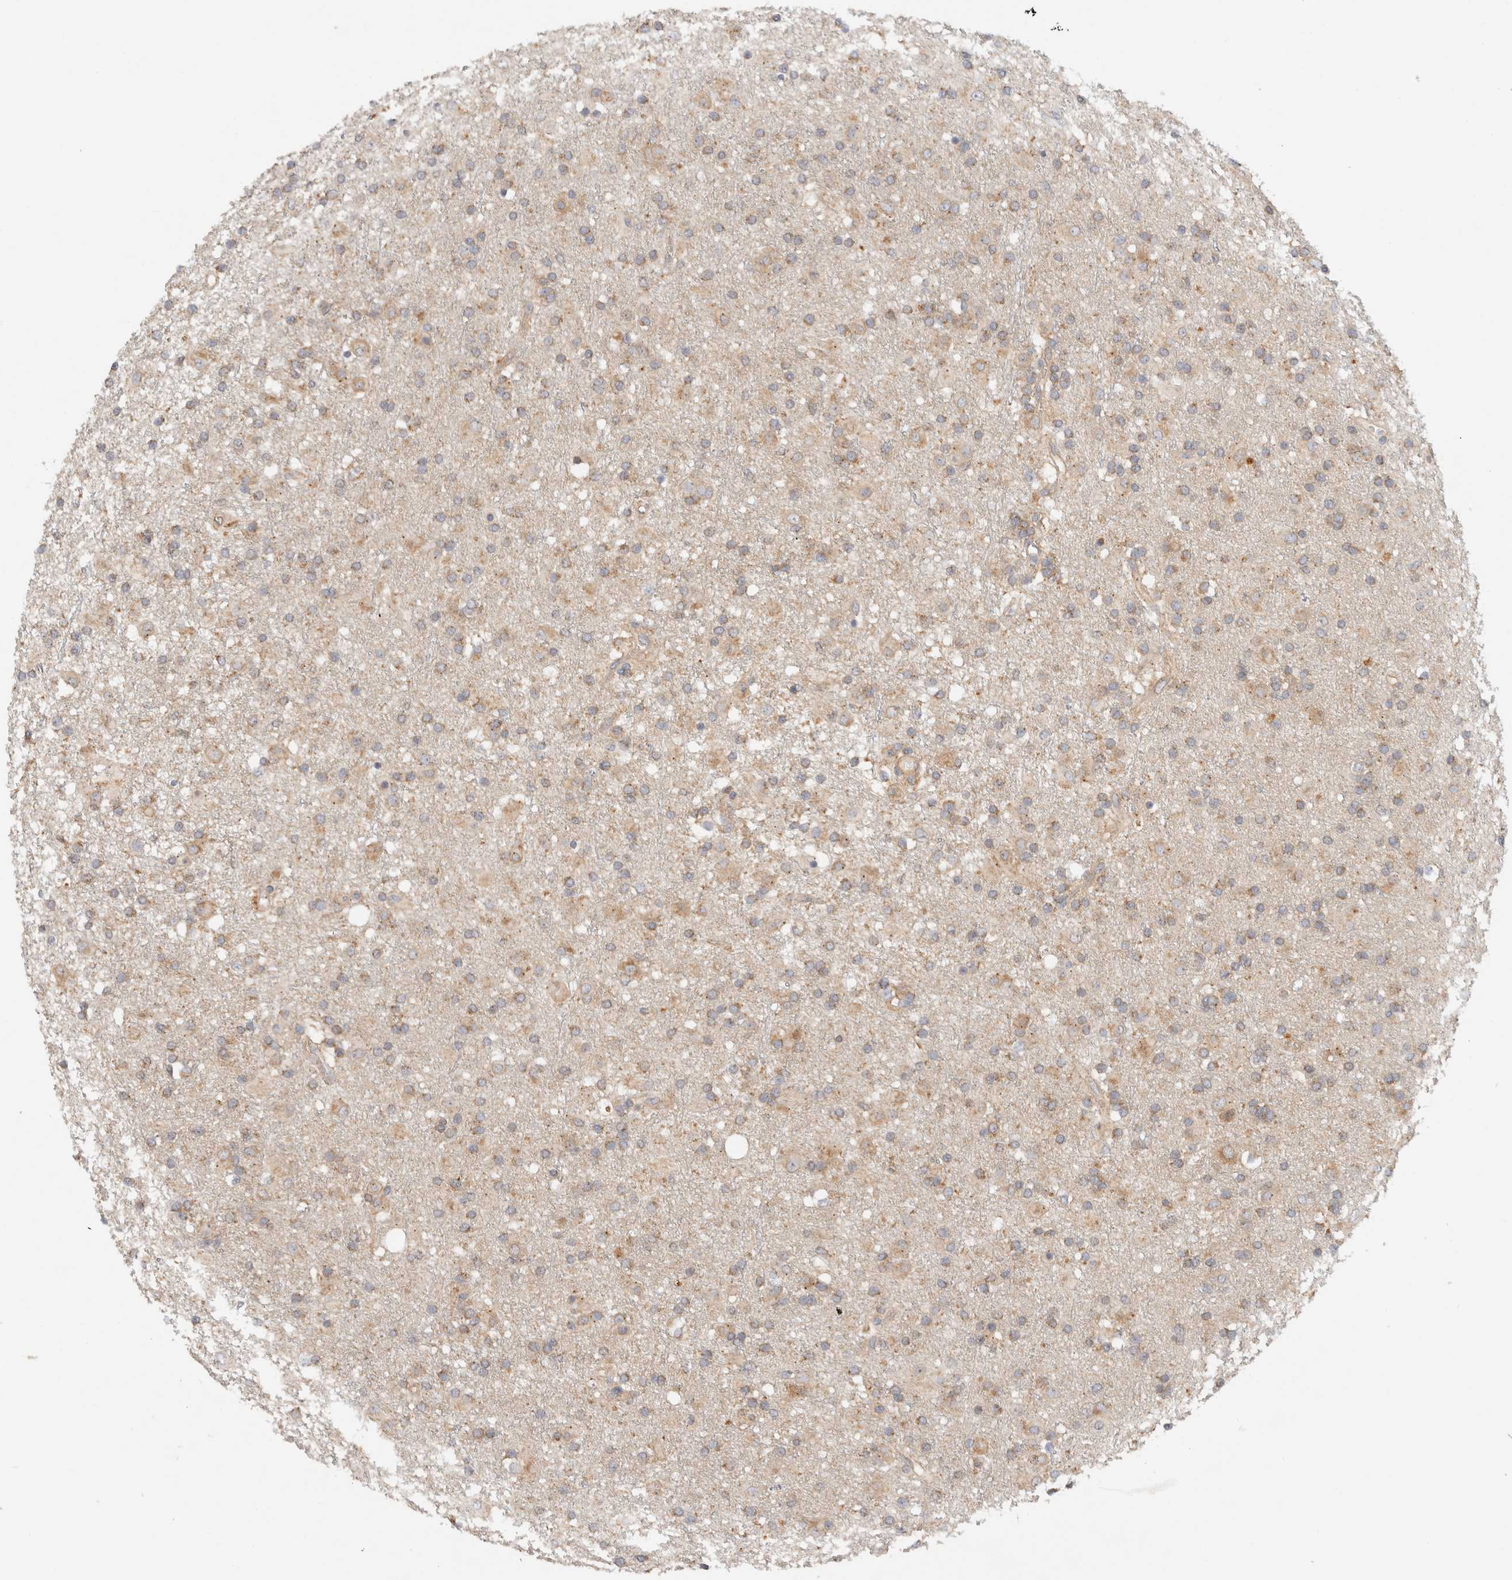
{"staining": {"intensity": "weak", "quantity": "<25%", "location": "cytoplasmic/membranous"}, "tissue": "glioma", "cell_type": "Tumor cells", "image_type": "cancer", "snomed": [{"axis": "morphology", "description": "Glioma, malignant, Low grade"}, {"axis": "topography", "description": "Brain"}], "caption": "This is an immunohistochemistry (IHC) photomicrograph of human glioma. There is no staining in tumor cells.", "gene": "SGK3", "patient": {"sex": "male", "age": 65}}